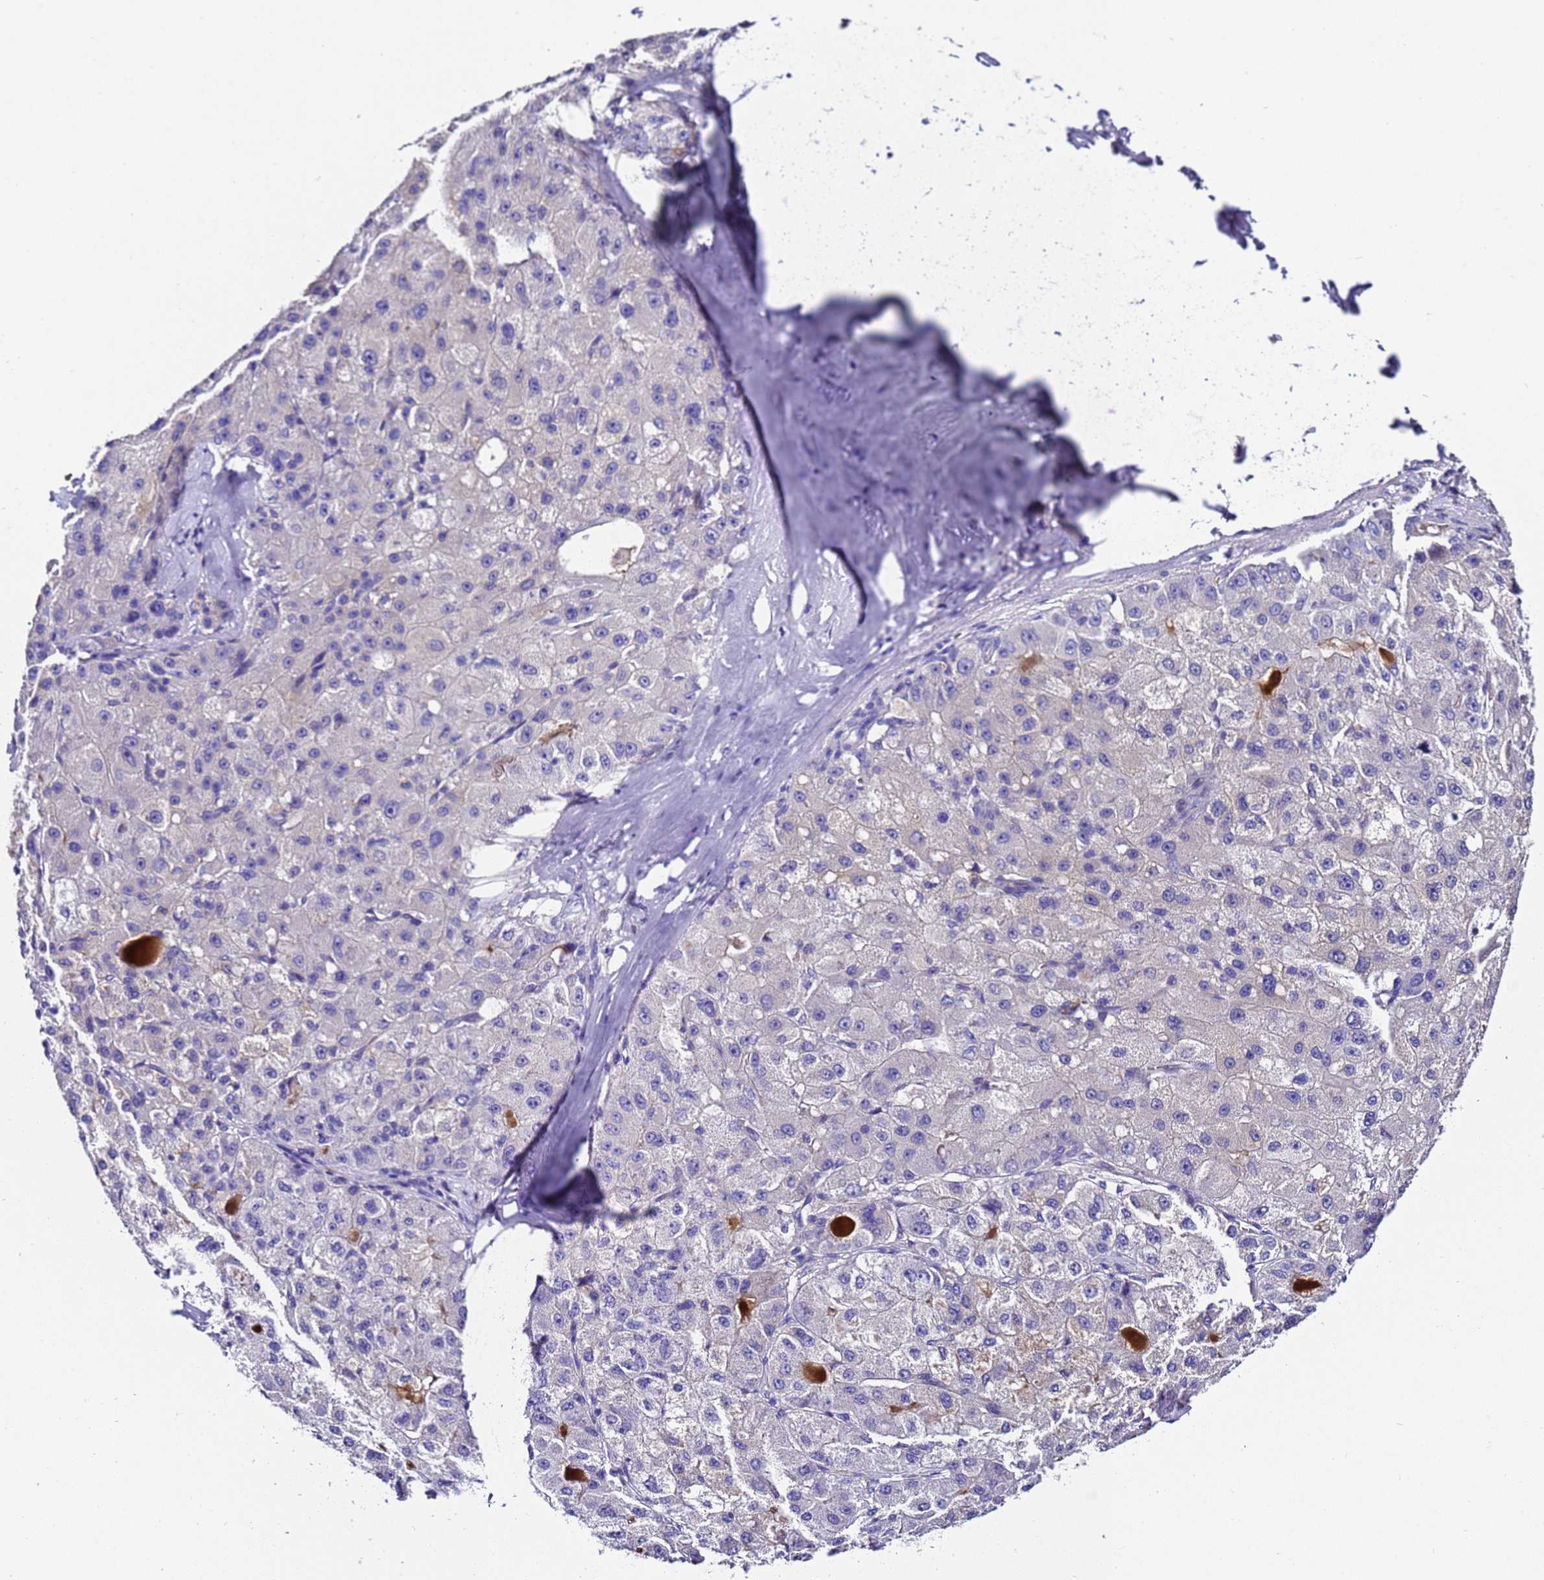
{"staining": {"intensity": "negative", "quantity": "none", "location": "none"}, "tissue": "liver cancer", "cell_type": "Tumor cells", "image_type": "cancer", "snomed": [{"axis": "morphology", "description": "Carcinoma, Hepatocellular, NOS"}, {"axis": "topography", "description": "Liver"}], "caption": "Human liver hepatocellular carcinoma stained for a protein using immunohistochemistry (IHC) demonstrates no staining in tumor cells.", "gene": "UGT2A1", "patient": {"sex": "male", "age": 80}}